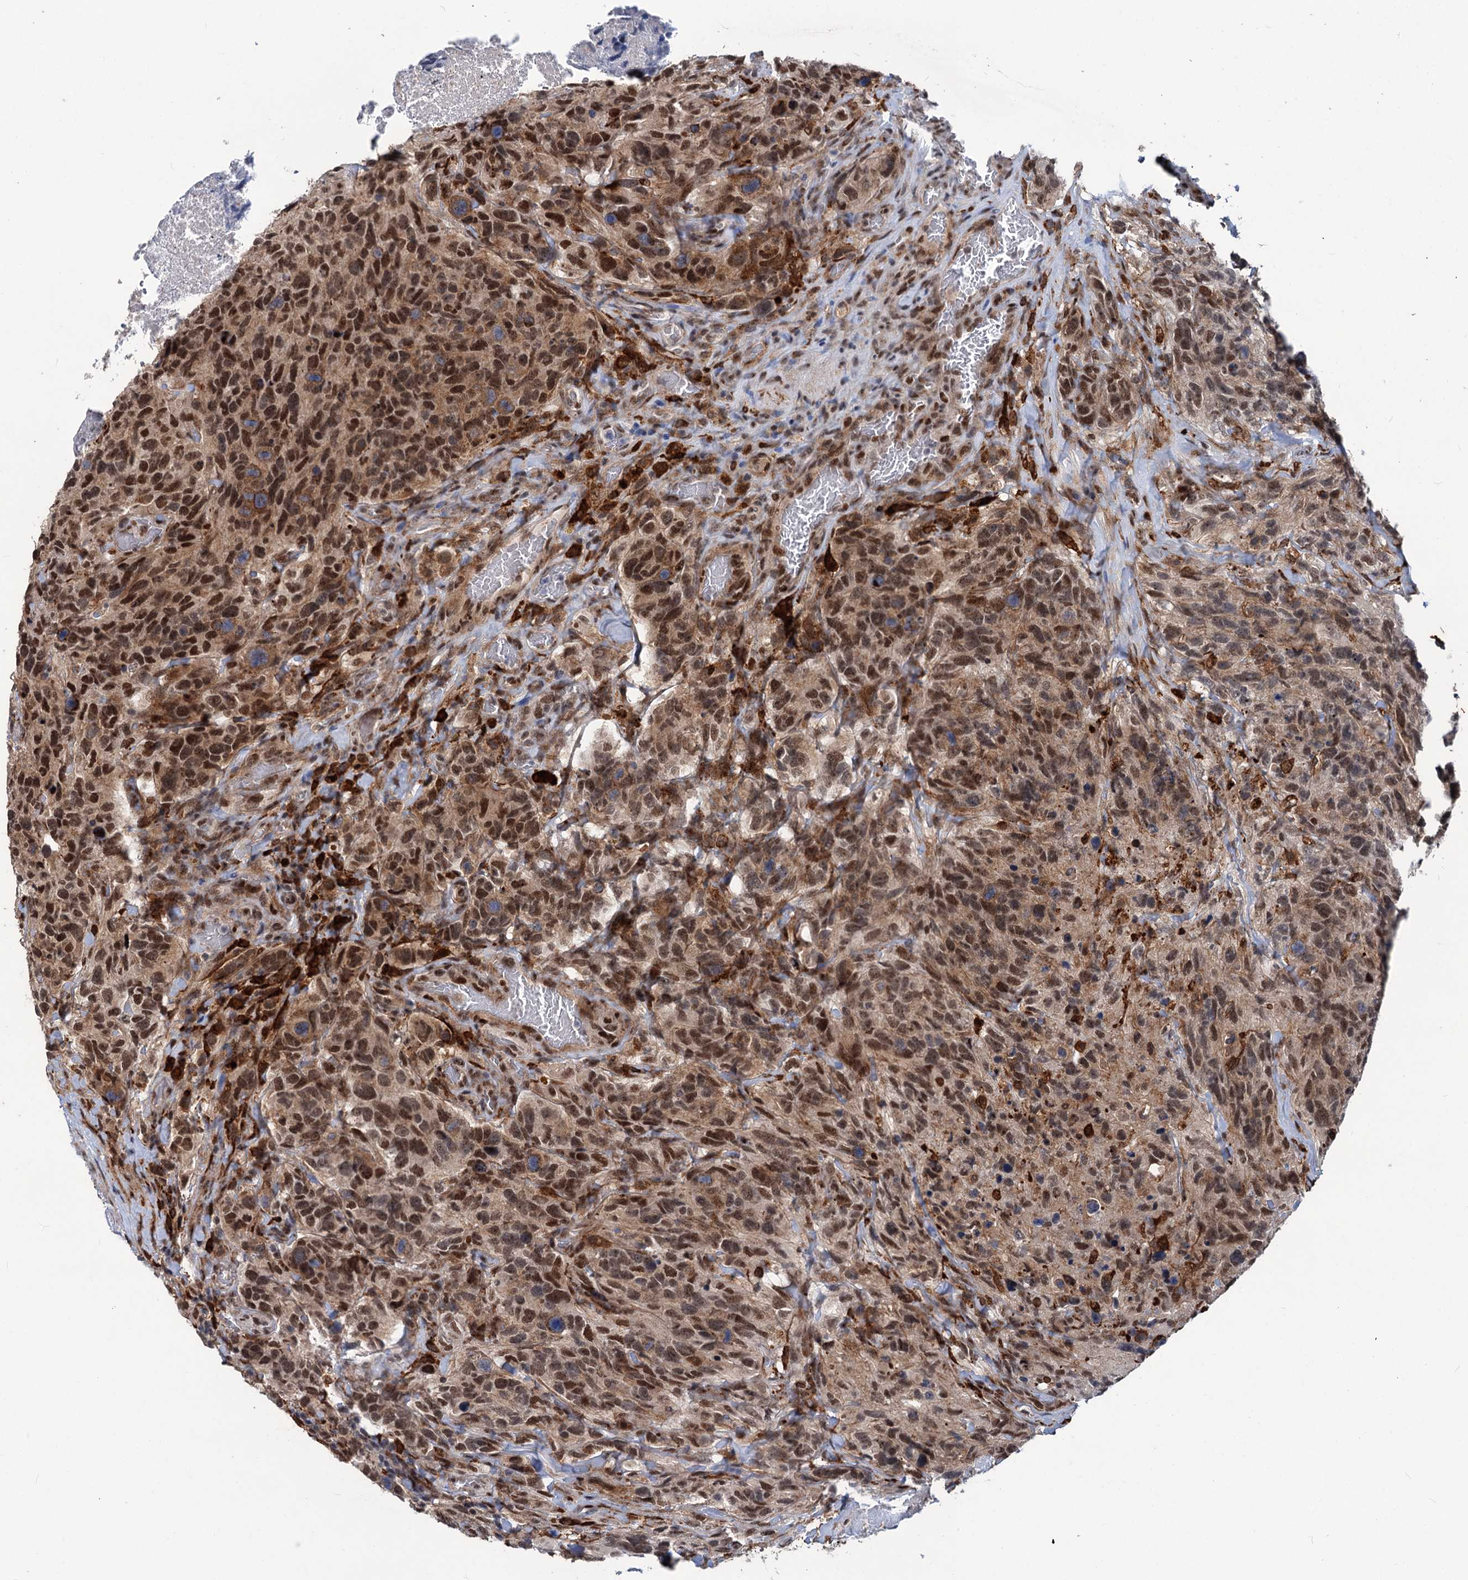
{"staining": {"intensity": "moderate", "quantity": ">75%", "location": "nuclear"}, "tissue": "glioma", "cell_type": "Tumor cells", "image_type": "cancer", "snomed": [{"axis": "morphology", "description": "Glioma, malignant, High grade"}, {"axis": "topography", "description": "Brain"}], "caption": "This is a histology image of immunohistochemistry (IHC) staining of malignant glioma (high-grade), which shows moderate staining in the nuclear of tumor cells.", "gene": "PHF8", "patient": {"sex": "male", "age": 69}}